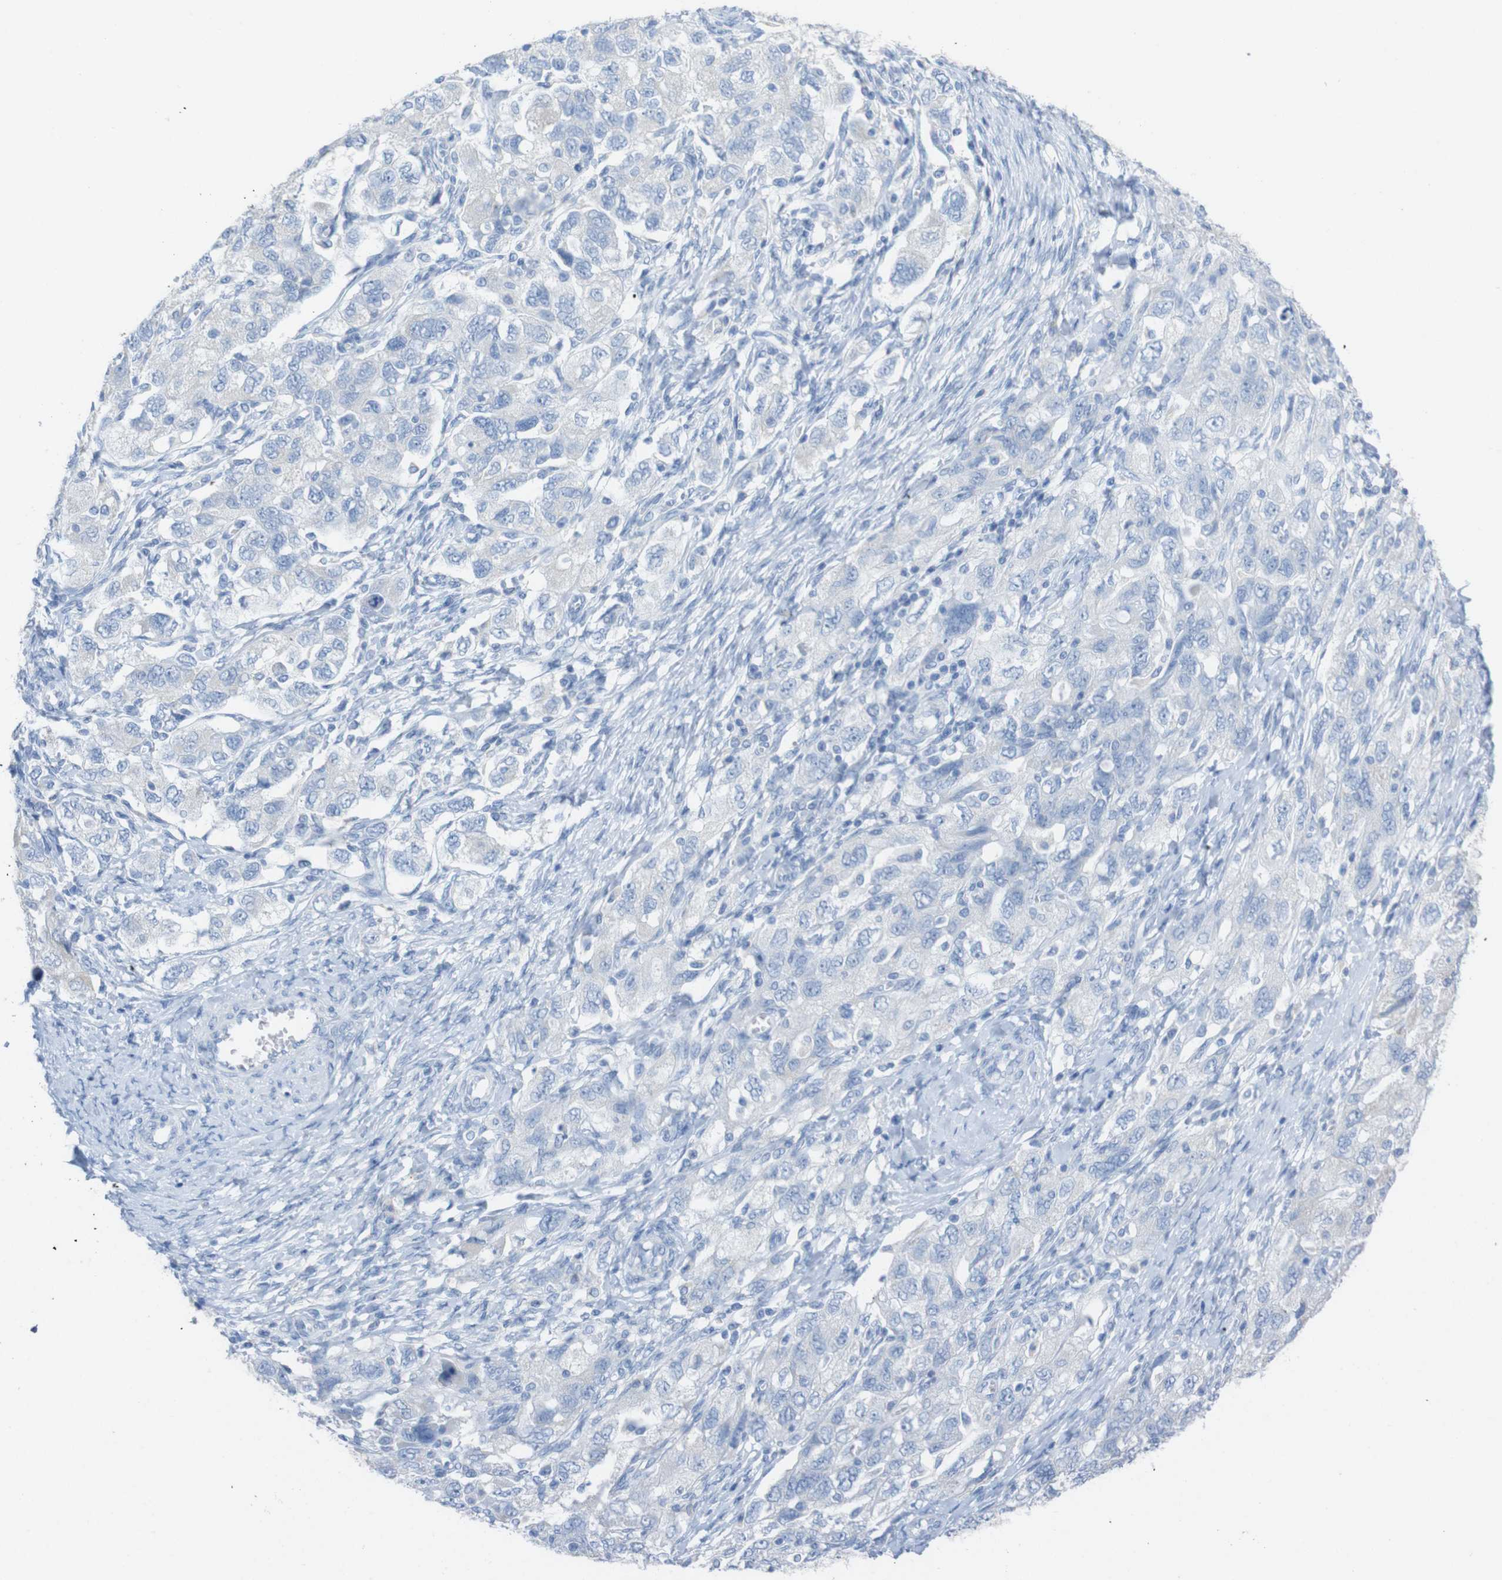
{"staining": {"intensity": "negative", "quantity": "none", "location": "none"}, "tissue": "ovarian cancer", "cell_type": "Tumor cells", "image_type": "cancer", "snomed": [{"axis": "morphology", "description": "Carcinoma, NOS"}, {"axis": "morphology", "description": "Cystadenocarcinoma, serous, NOS"}, {"axis": "topography", "description": "Ovary"}], "caption": "Tumor cells are negative for brown protein staining in ovarian serous cystadenocarcinoma.", "gene": "LAG3", "patient": {"sex": "female", "age": 69}}